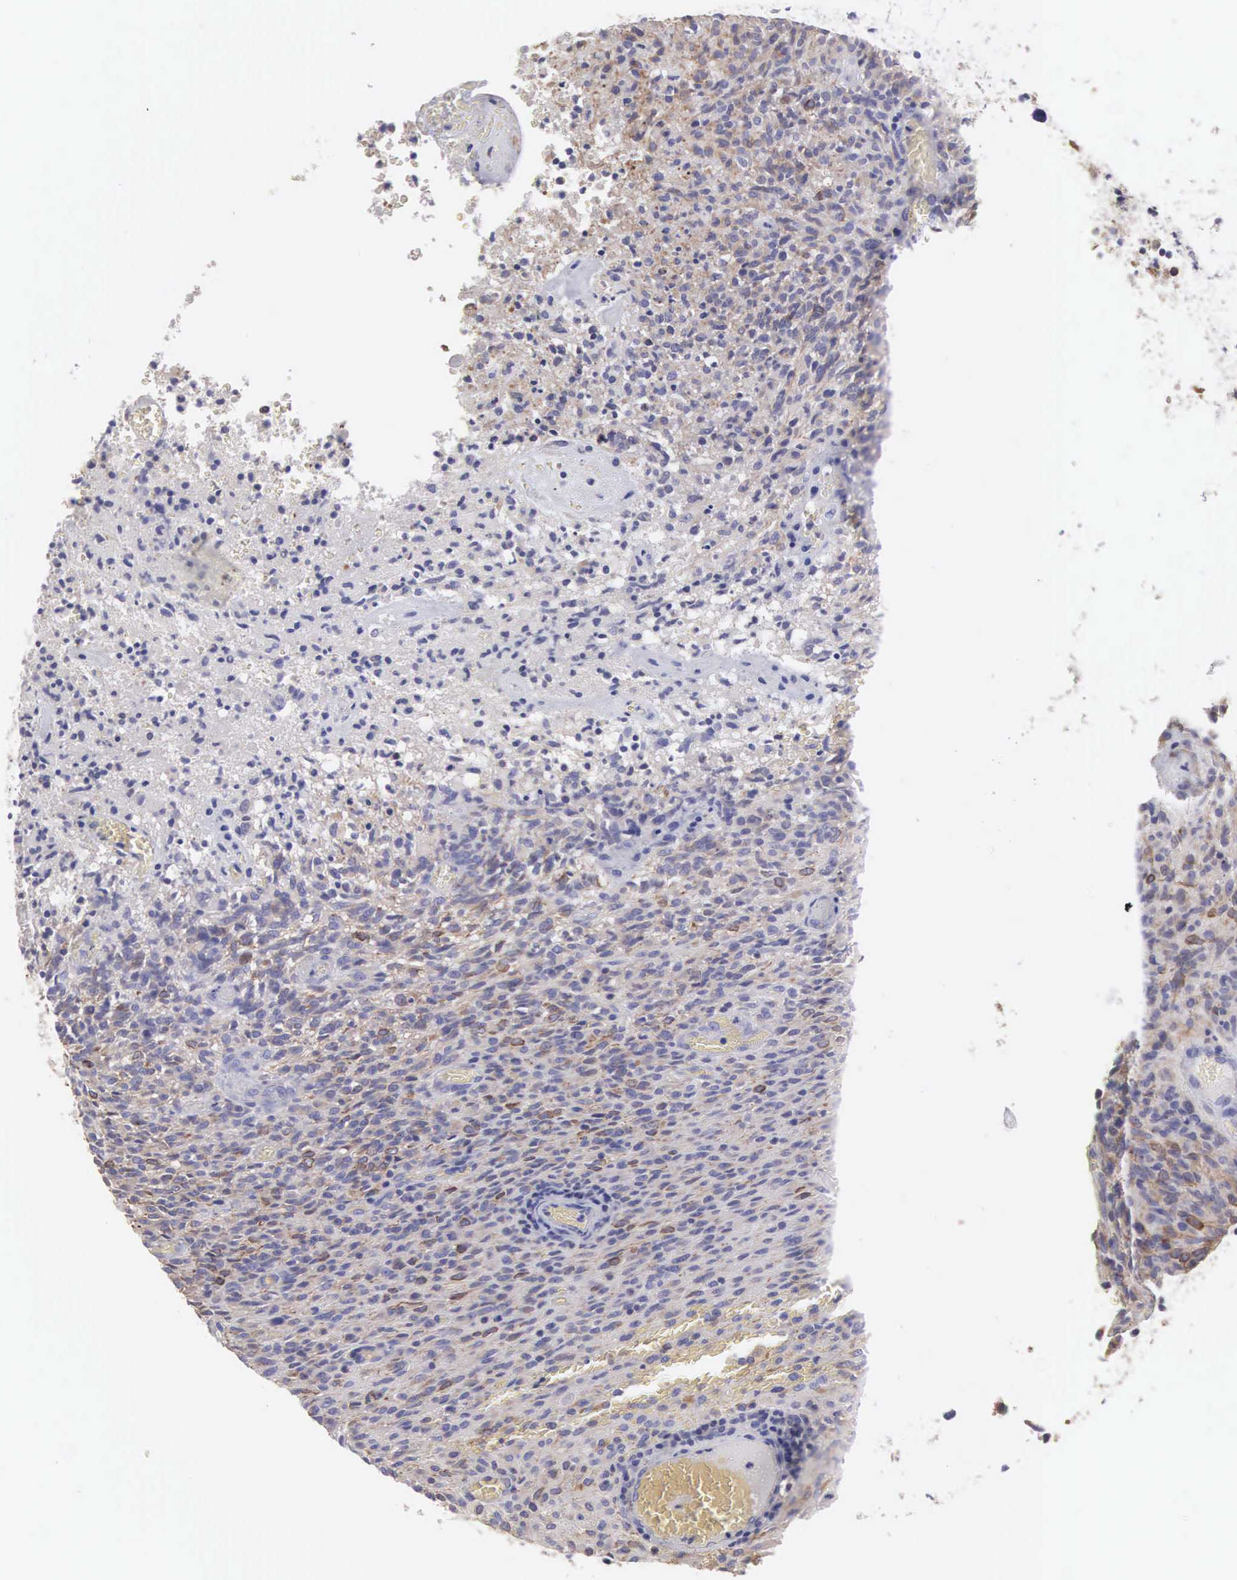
{"staining": {"intensity": "moderate", "quantity": "<25%", "location": "cytoplasmic/membranous"}, "tissue": "glioma", "cell_type": "Tumor cells", "image_type": "cancer", "snomed": [{"axis": "morphology", "description": "Glioma, malignant, High grade"}, {"axis": "topography", "description": "Brain"}], "caption": "Immunohistochemistry (IHC) (DAB (3,3'-diaminobenzidine)) staining of malignant glioma (high-grade) reveals moderate cytoplasmic/membranous protein expression in approximately <25% of tumor cells.", "gene": "SLITRK4", "patient": {"sex": "male", "age": 56}}